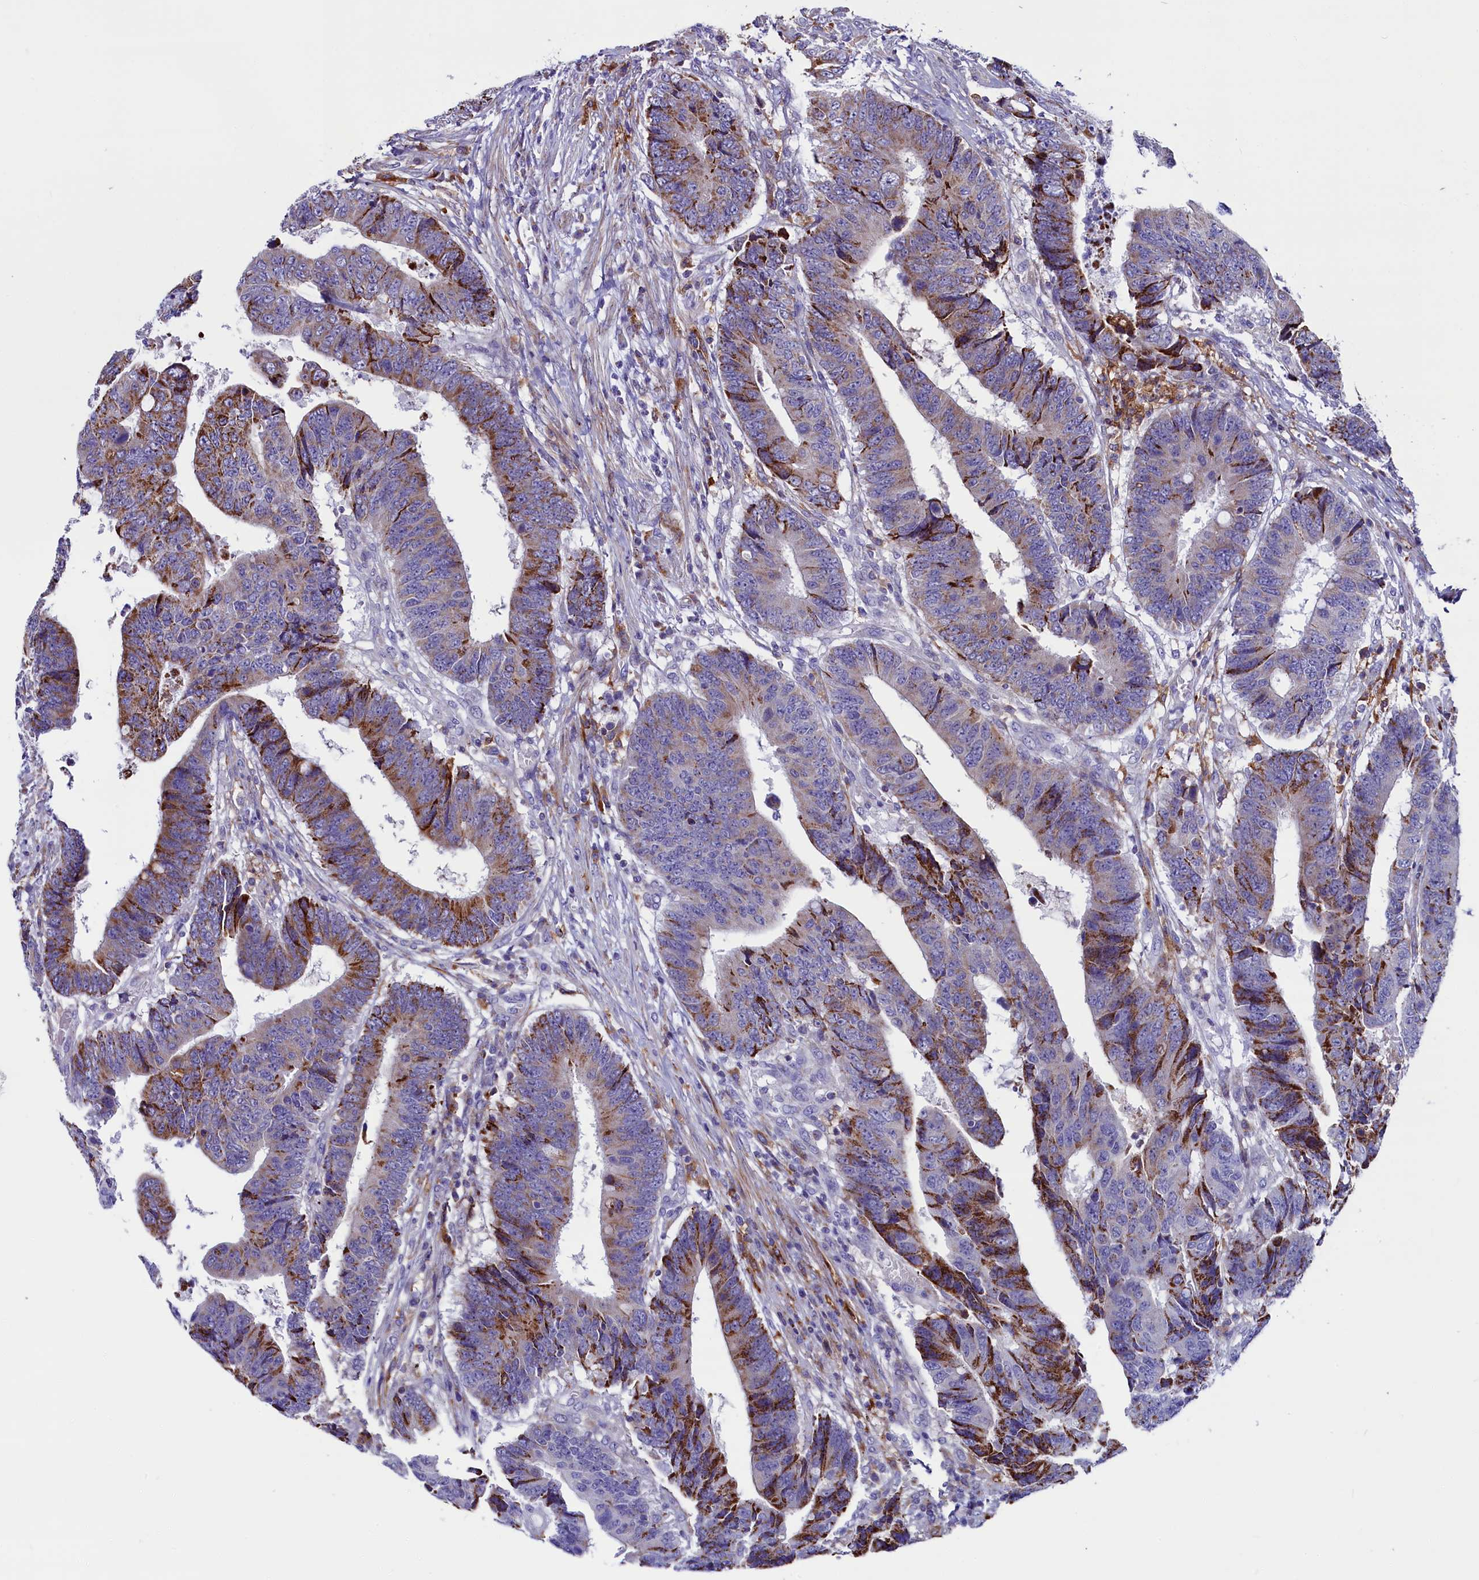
{"staining": {"intensity": "moderate", "quantity": "25%-75%", "location": "cytoplasmic/membranous"}, "tissue": "colorectal cancer", "cell_type": "Tumor cells", "image_type": "cancer", "snomed": [{"axis": "morphology", "description": "Adenocarcinoma, NOS"}, {"axis": "topography", "description": "Rectum"}], "caption": "Protein staining of colorectal adenocarcinoma tissue displays moderate cytoplasmic/membranous expression in approximately 25%-75% of tumor cells. (Brightfield microscopy of DAB IHC at high magnification).", "gene": "IL20RA", "patient": {"sex": "male", "age": 84}}